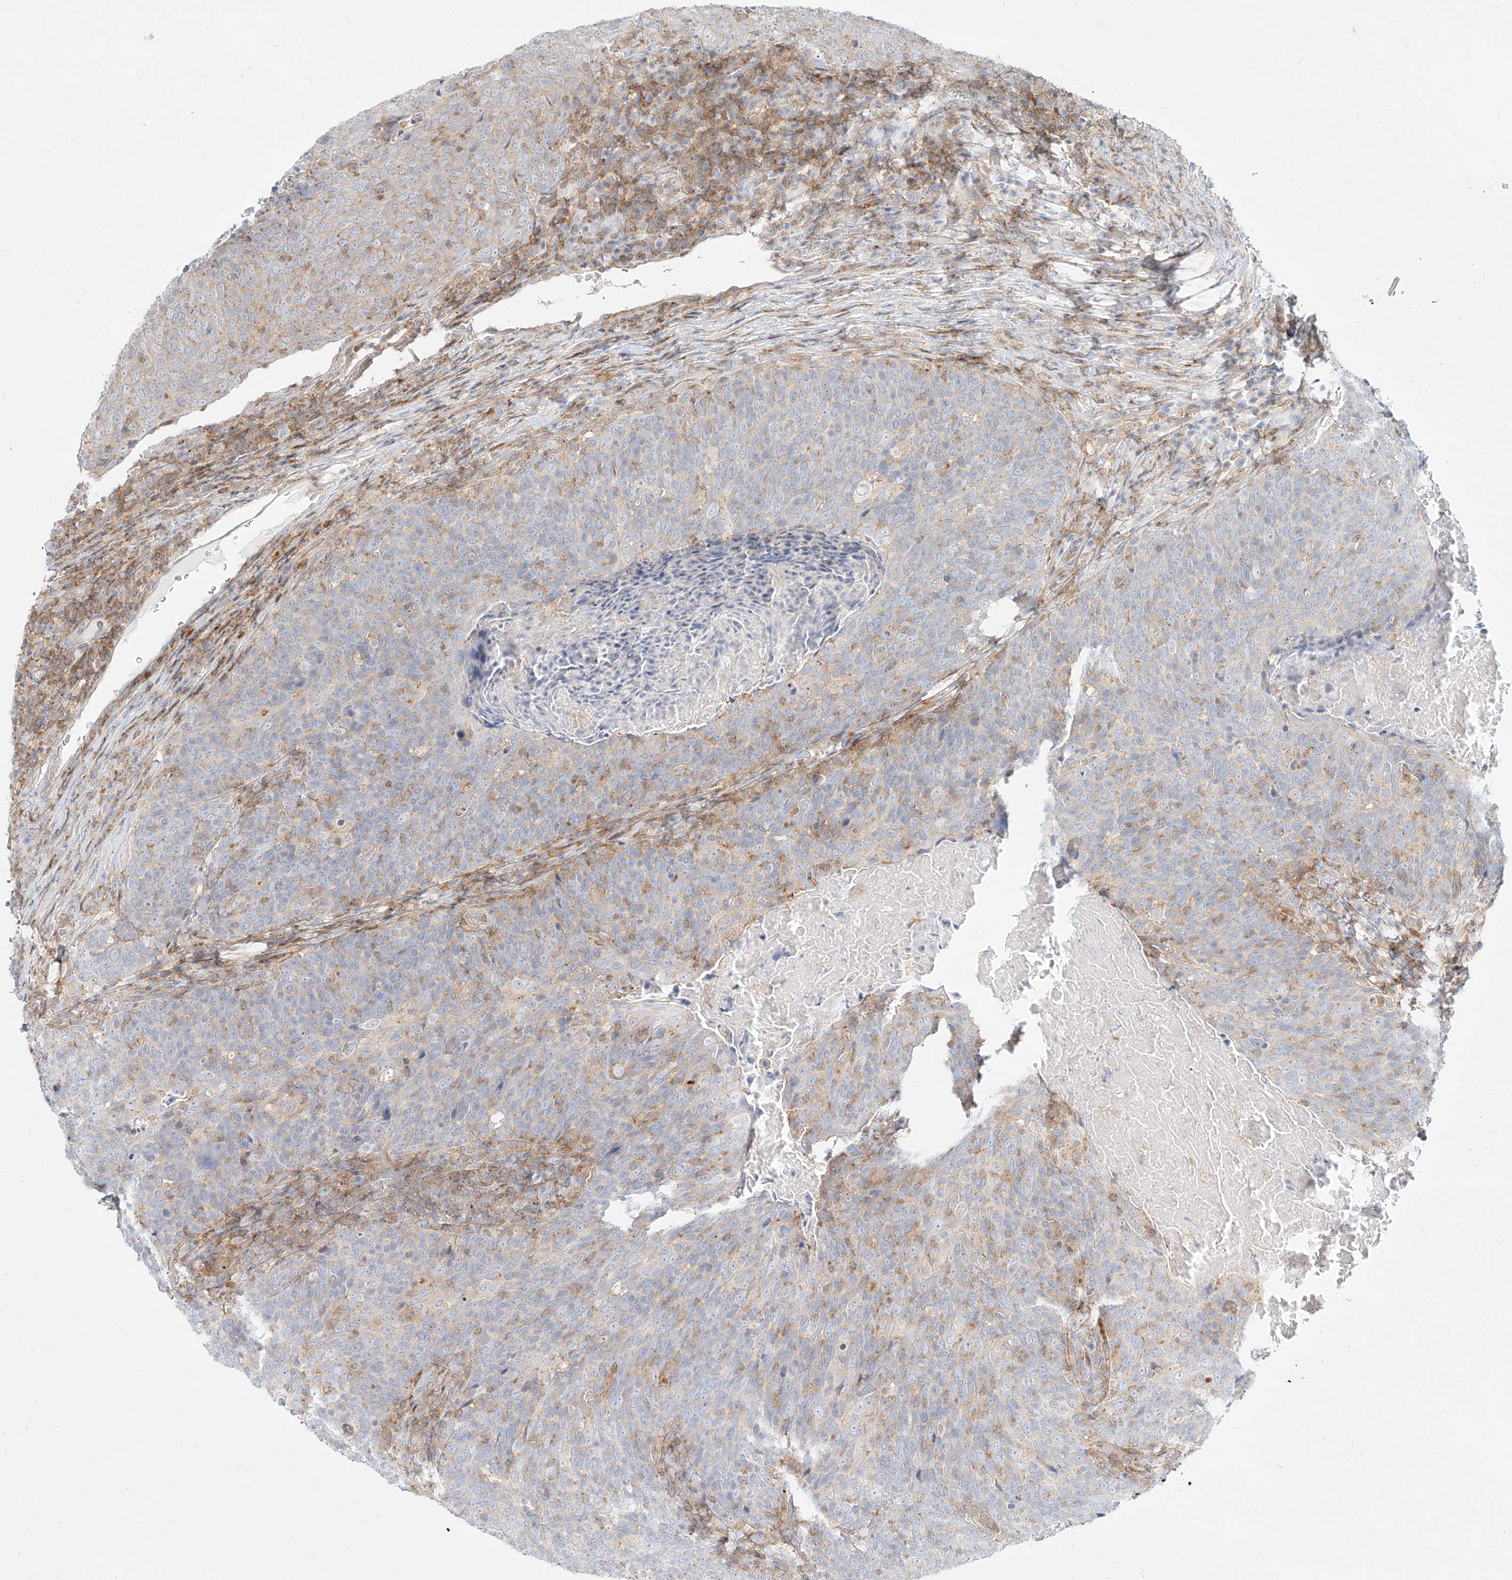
{"staining": {"intensity": "weak", "quantity": "<25%", "location": "cytoplasmic/membranous"}, "tissue": "head and neck cancer", "cell_type": "Tumor cells", "image_type": "cancer", "snomed": [{"axis": "morphology", "description": "Squamous cell carcinoma, NOS"}, {"axis": "morphology", "description": "Squamous cell carcinoma, metastatic, NOS"}, {"axis": "topography", "description": "Lymph node"}, {"axis": "topography", "description": "Head-Neck"}], "caption": "Immunohistochemistry histopathology image of human metastatic squamous cell carcinoma (head and neck) stained for a protein (brown), which reveals no positivity in tumor cells.", "gene": "SLC2A12", "patient": {"sex": "male", "age": 62}}